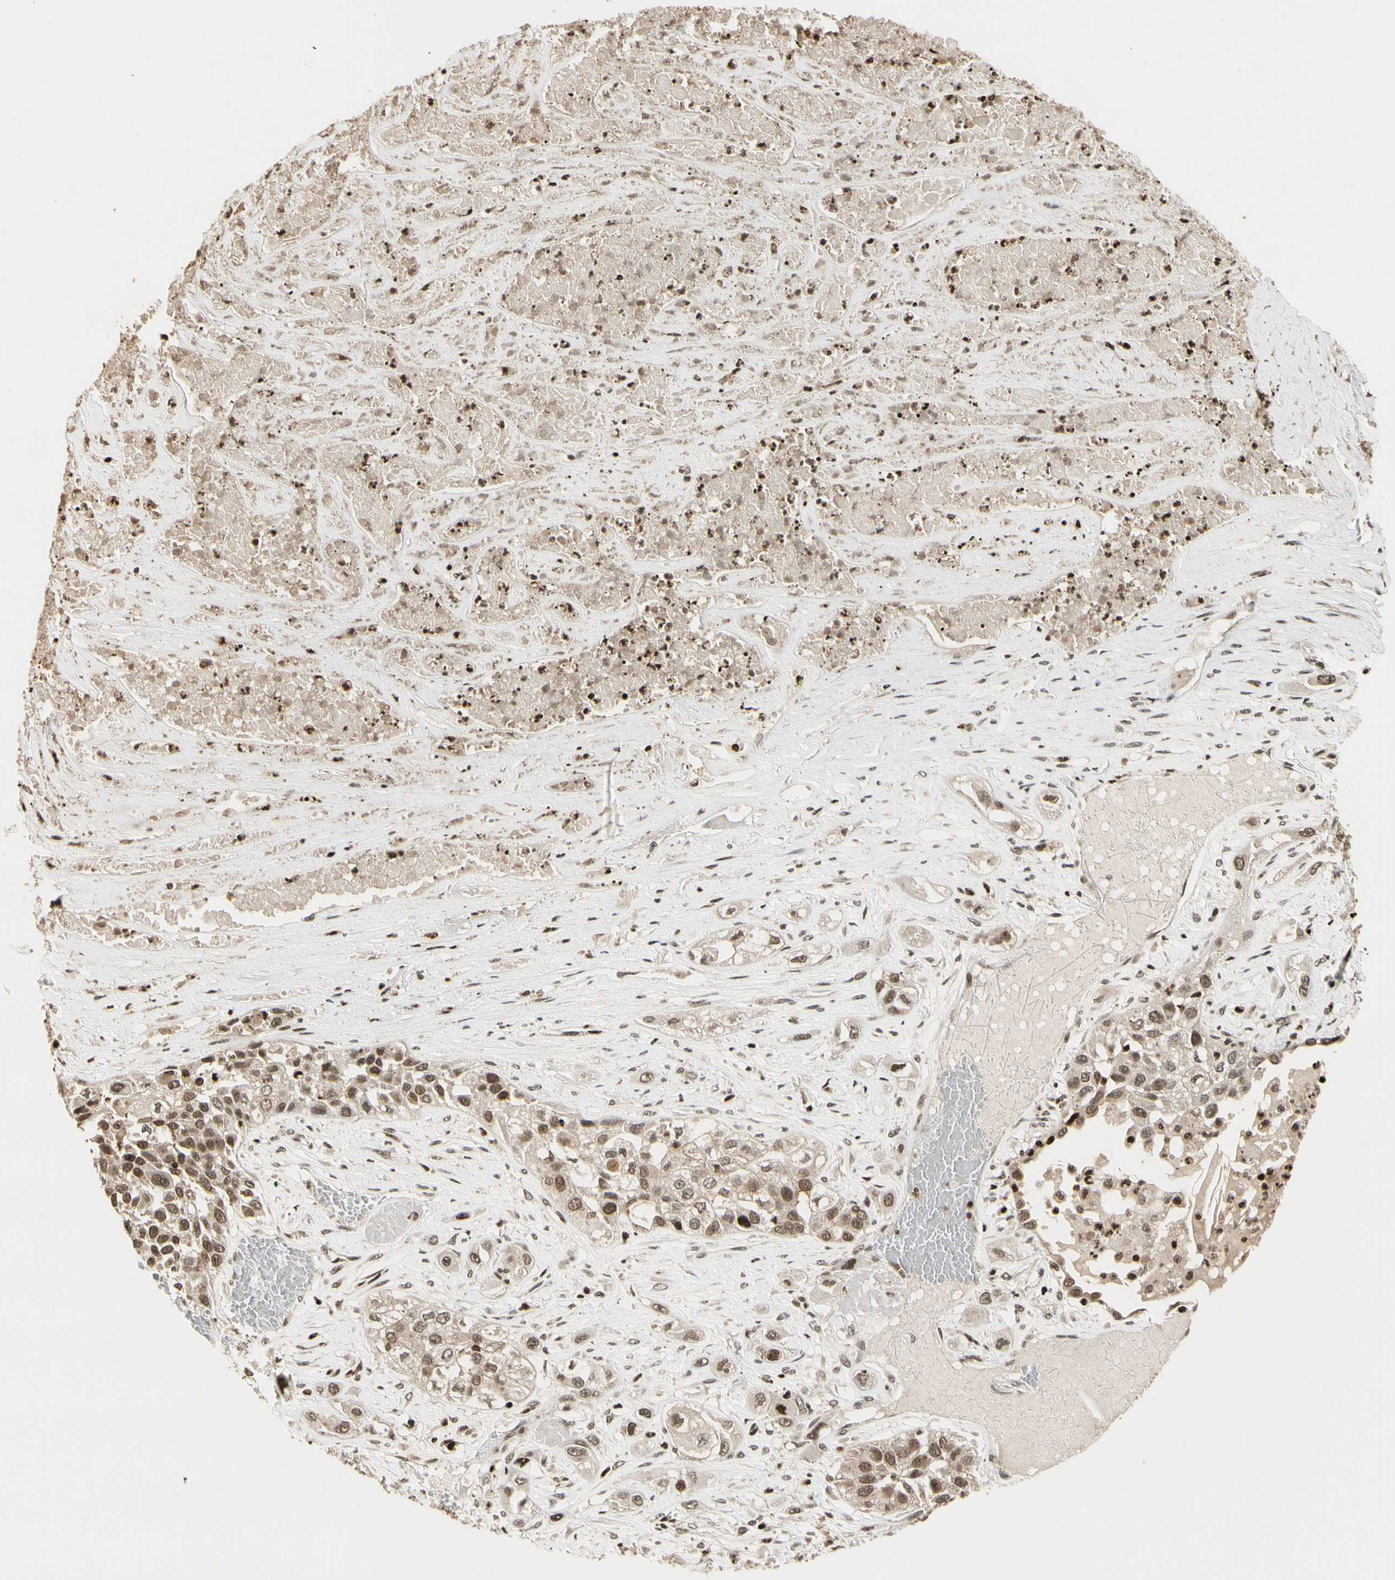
{"staining": {"intensity": "moderate", "quantity": ">75%", "location": "nuclear"}, "tissue": "lung cancer", "cell_type": "Tumor cells", "image_type": "cancer", "snomed": [{"axis": "morphology", "description": "Squamous cell carcinoma, NOS"}, {"axis": "topography", "description": "Lung"}], "caption": "Squamous cell carcinoma (lung) was stained to show a protein in brown. There is medium levels of moderate nuclear positivity in about >75% of tumor cells.", "gene": "TSHZ3", "patient": {"sex": "male", "age": 71}}